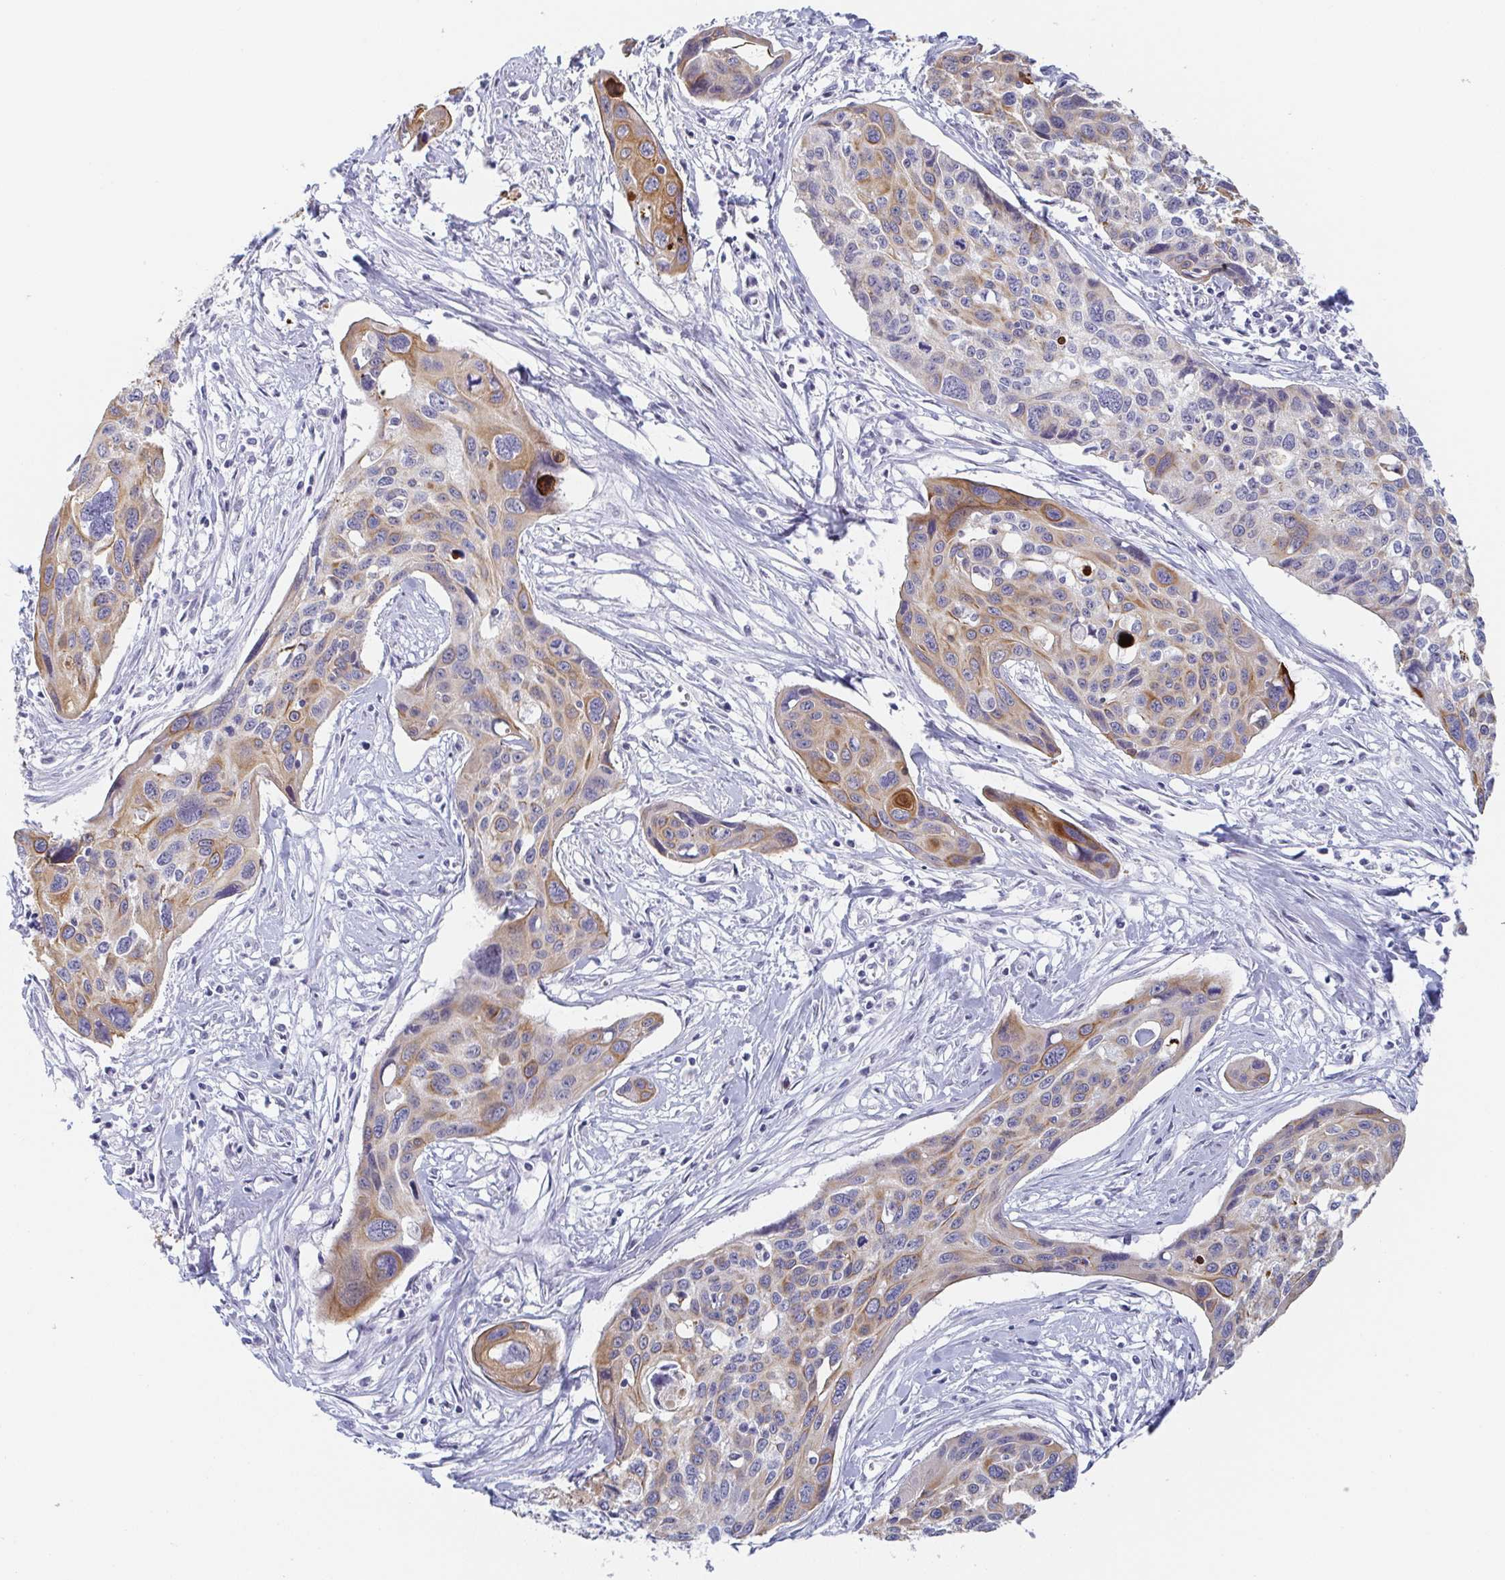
{"staining": {"intensity": "moderate", "quantity": "25%-75%", "location": "cytoplasmic/membranous"}, "tissue": "cervical cancer", "cell_type": "Tumor cells", "image_type": "cancer", "snomed": [{"axis": "morphology", "description": "Squamous cell carcinoma, NOS"}, {"axis": "topography", "description": "Cervix"}], "caption": "High-magnification brightfield microscopy of cervical cancer (squamous cell carcinoma) stained with DAB (3,3'-diaminobenzidine) (brown) and counterstained with hematoxylin (blue). tumor cells exhibit moderate cytoplasmic/membranous expression is seen in approximately25%-75% of cells. Using DAB (3,3'-diaminobenzidine) (brown) and hematoxylin (blue) stains, captured at high magnification using brightfield microscopy.", "gene": "RHOV", "patient": {"sex": "female", "age": 31}}